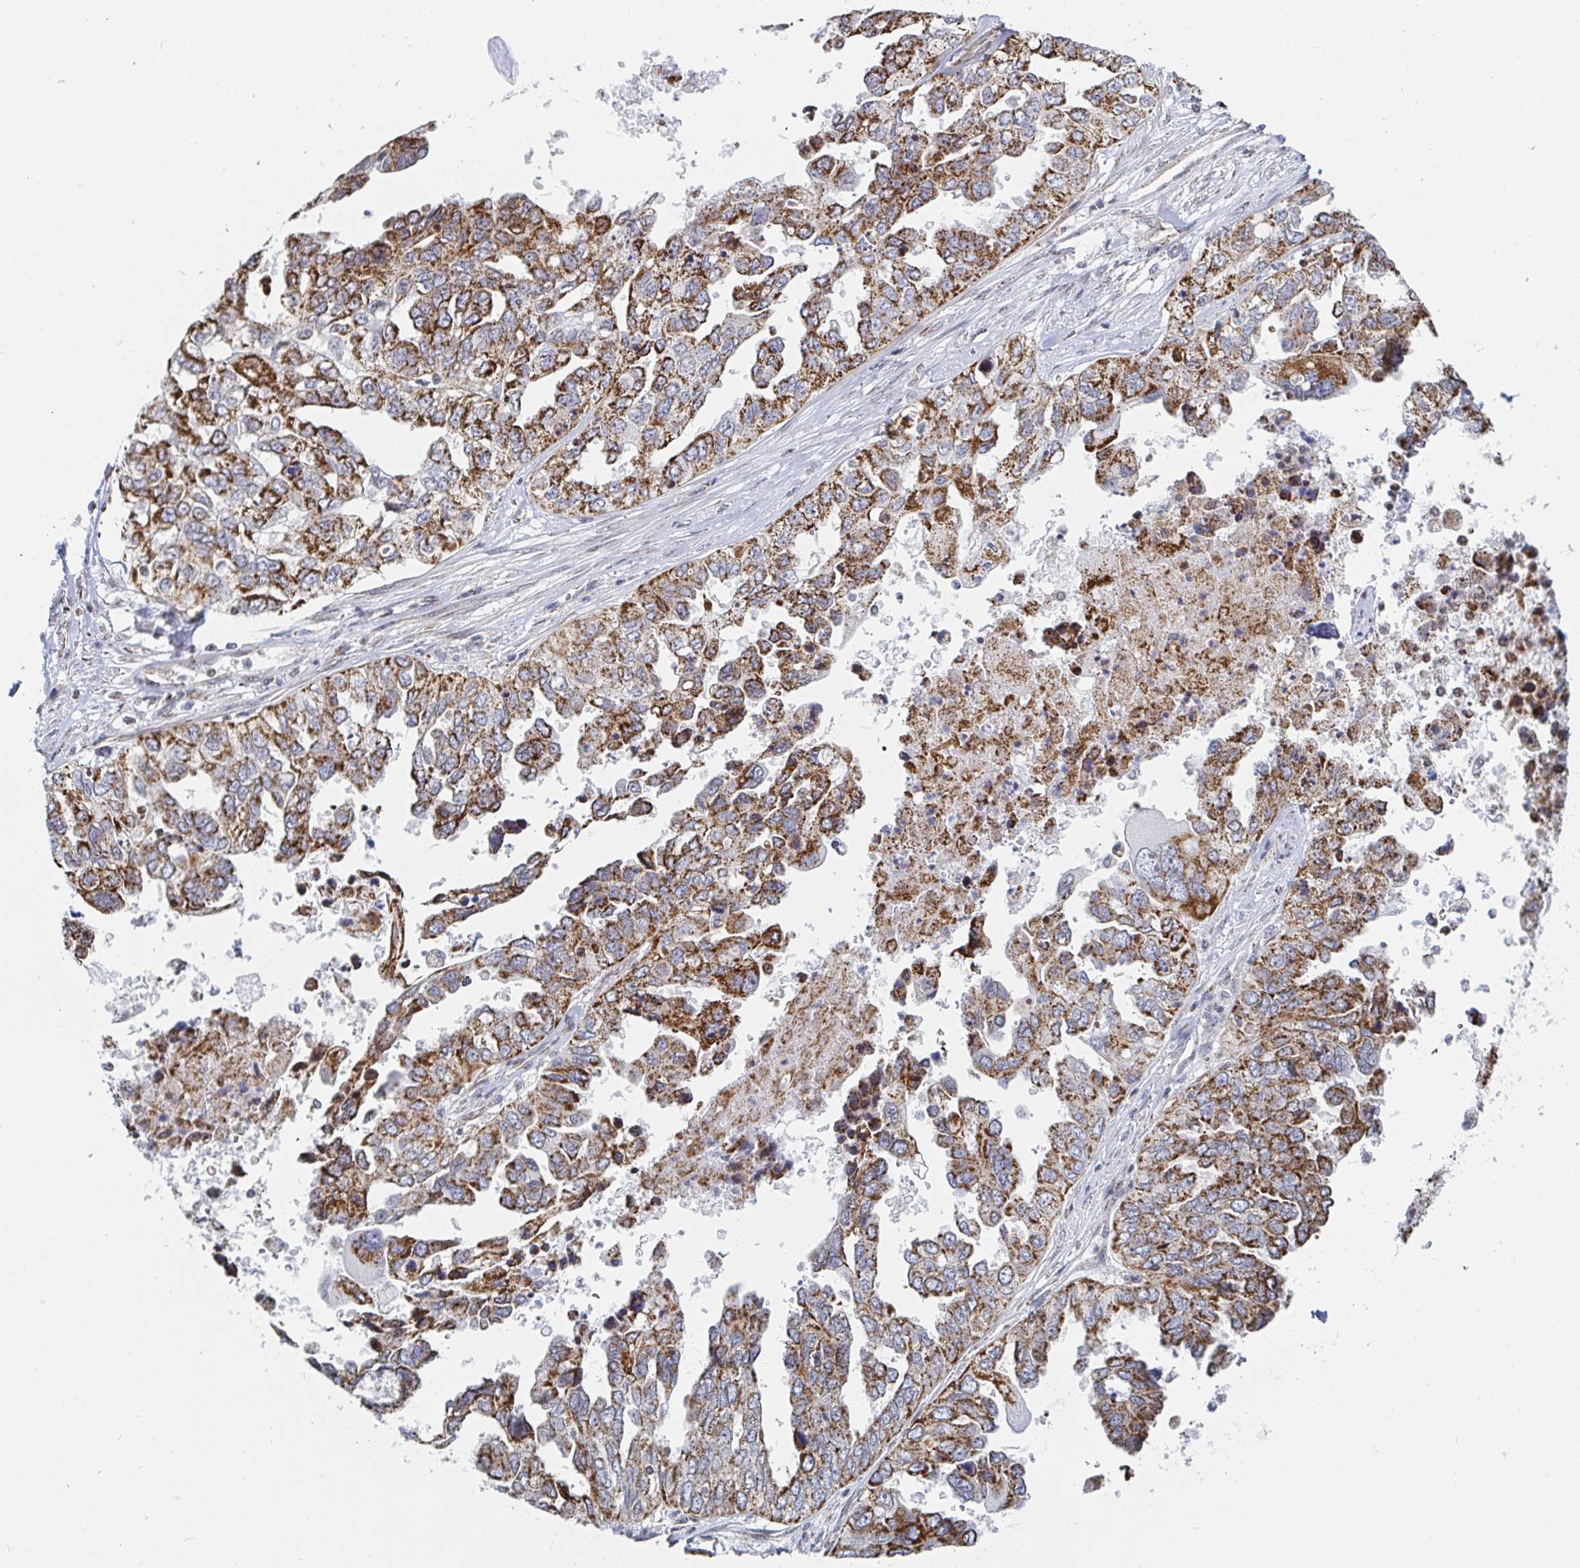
{"staining": {"intensity": "strong", "quantity": ">75%", "location": "cytoplasmic/membranous"}, "tissue": "ovarian cancer", "cell_type": "Tumor cells", "image_type": "cancer", "snomed": [{"axis": "morphology", "description": "Cystadenocarcinoma, serous, NOS"}, {"axis": "topography", "description": "Ovary"}], "caption": "Approximately >75% of tumor cells in ovarian cancer (serous cystadenocarcinoma) exhibit strong cytoplasmic/membranous protein staining as visualized by brown immunohistochemical staining.", "gene": "STARD8", "patient": {"sex": "female", "age": 53}}